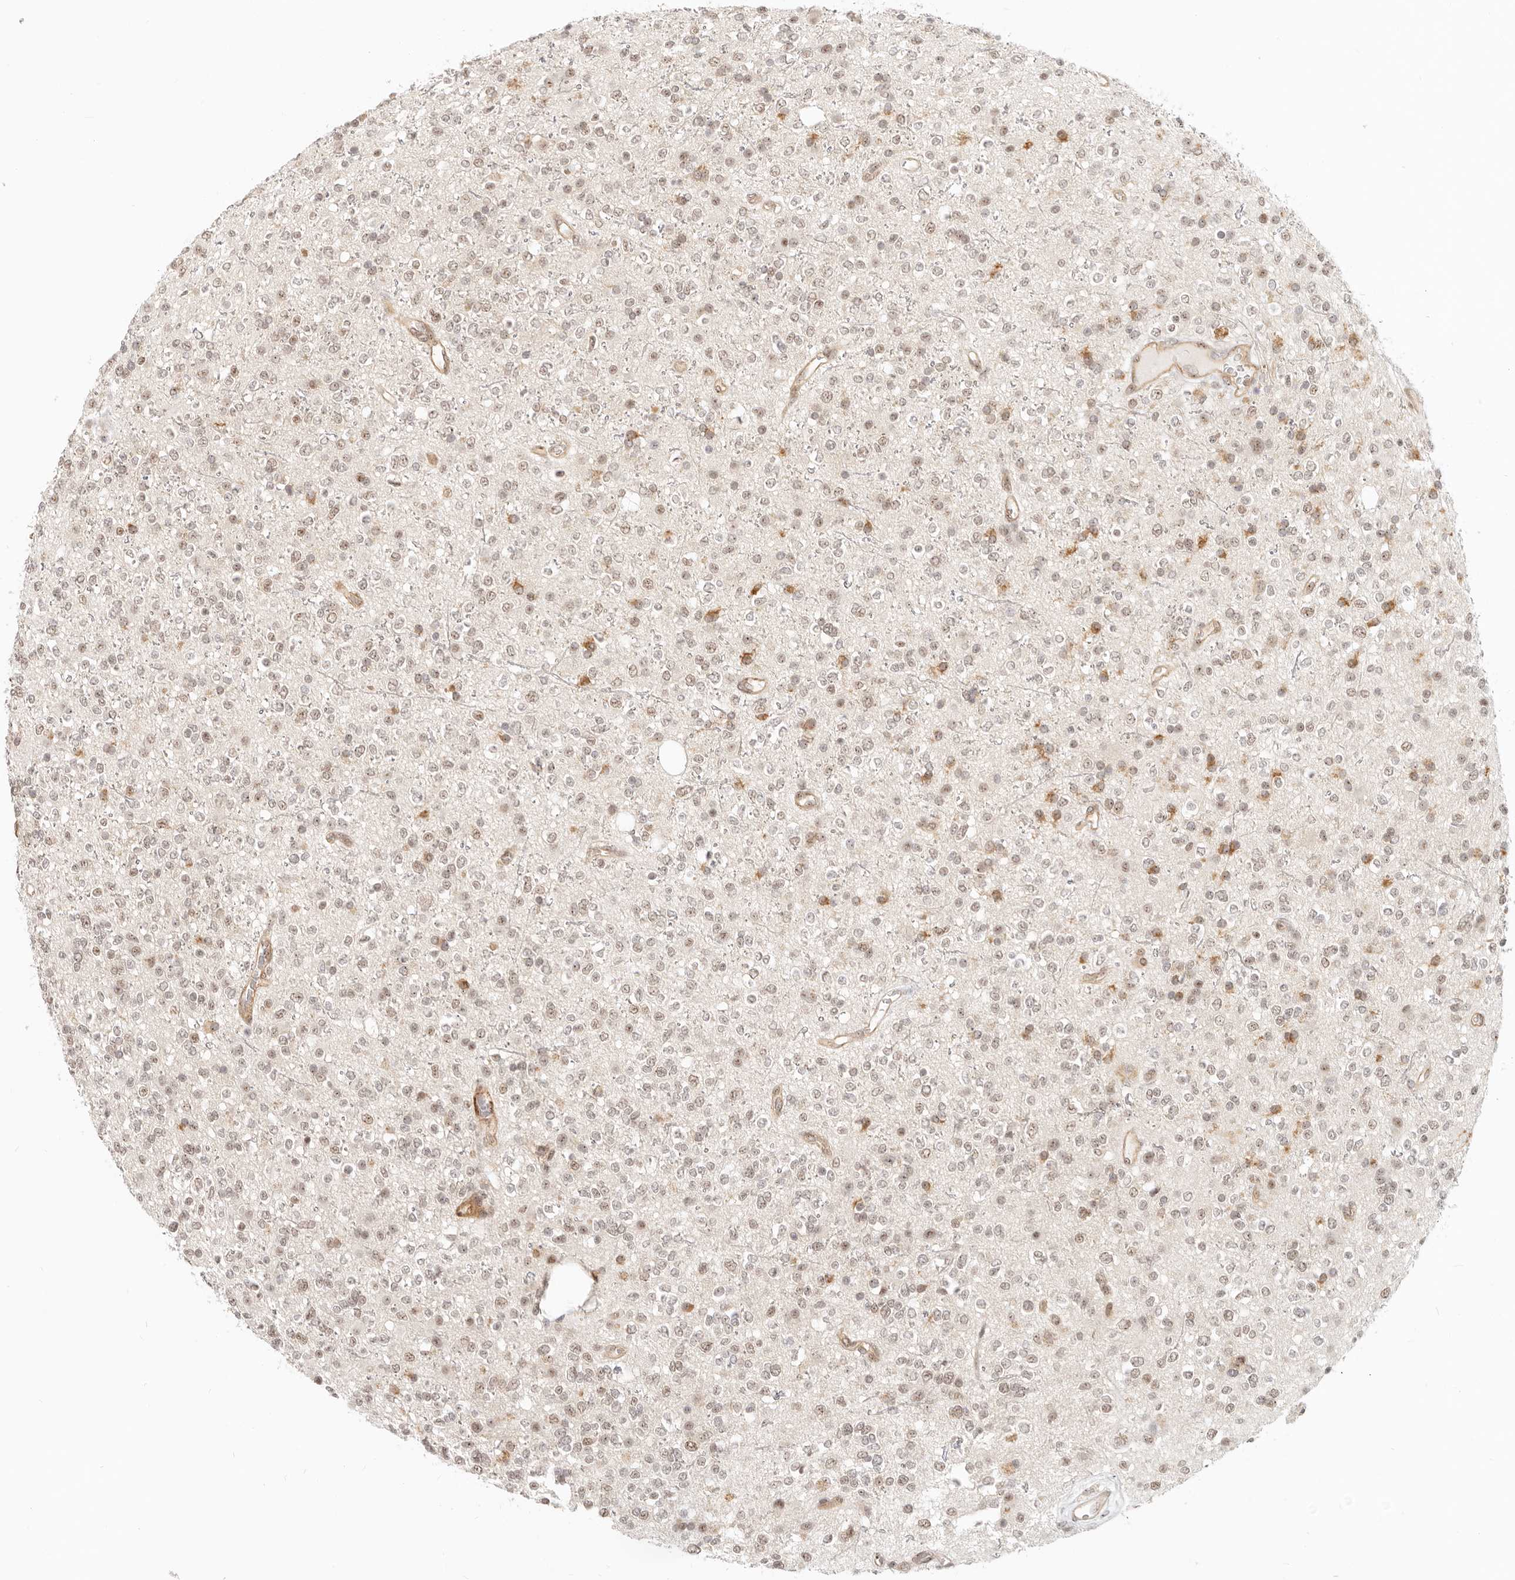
{"staining": {"intensity": "weak", "quantity": ">75%", "location": "nuclear"}, "tissue": "glioma", "cell_type": "Tumor cells", "image_type": "cancer", "snomed": [{"axis": "morphology", "description": "Glioma, malignant, High grade"}, {"axis": "topography", "description": "Brain"}], "caption": "Weak nuclear staining for a protein is appreciated in approximately >75% of tumor cells of glioma using immunohistochemistry (IHC).", "gene": "BAP1", "patient": {"sex": "male", "age": 34}}